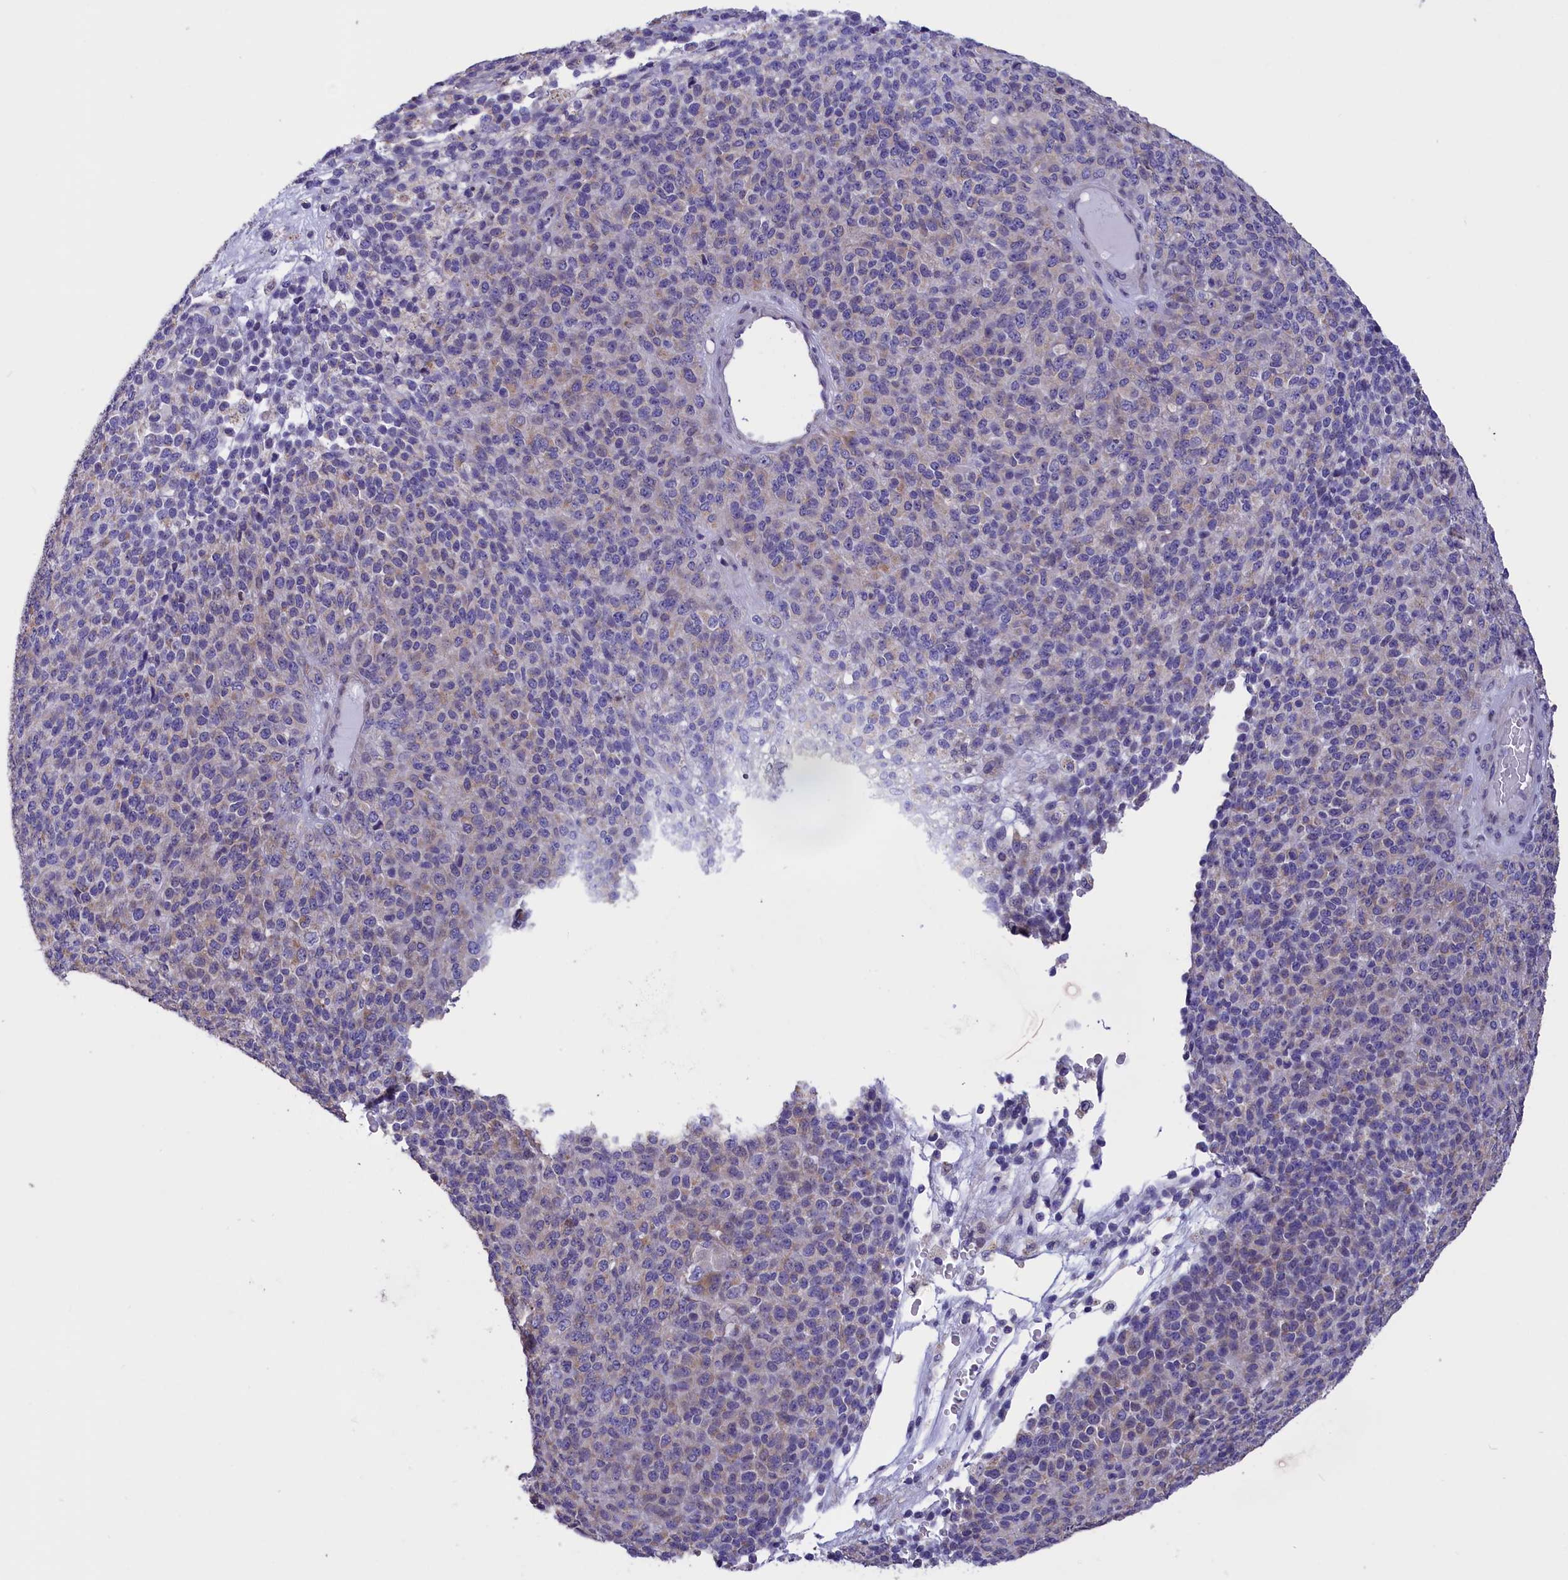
{"staining": {"intensity": "negative", "quantity": "none", "location": "none"}, "tissue": "melanoma", "cell_type": "Tumor cells", "image_type": "cancer", "snomed": [{"axis": "morphology", "description": "Malignant melanoma, Metastatic site"}, {"axis": "topography", "description": "Brain"}], "caption": "Immunohistochemical staining of human melanoma reveals no significant staining in tumor cells.", "gene": "CYP2U1", "patient": {"sex": "female", "age": 56}}